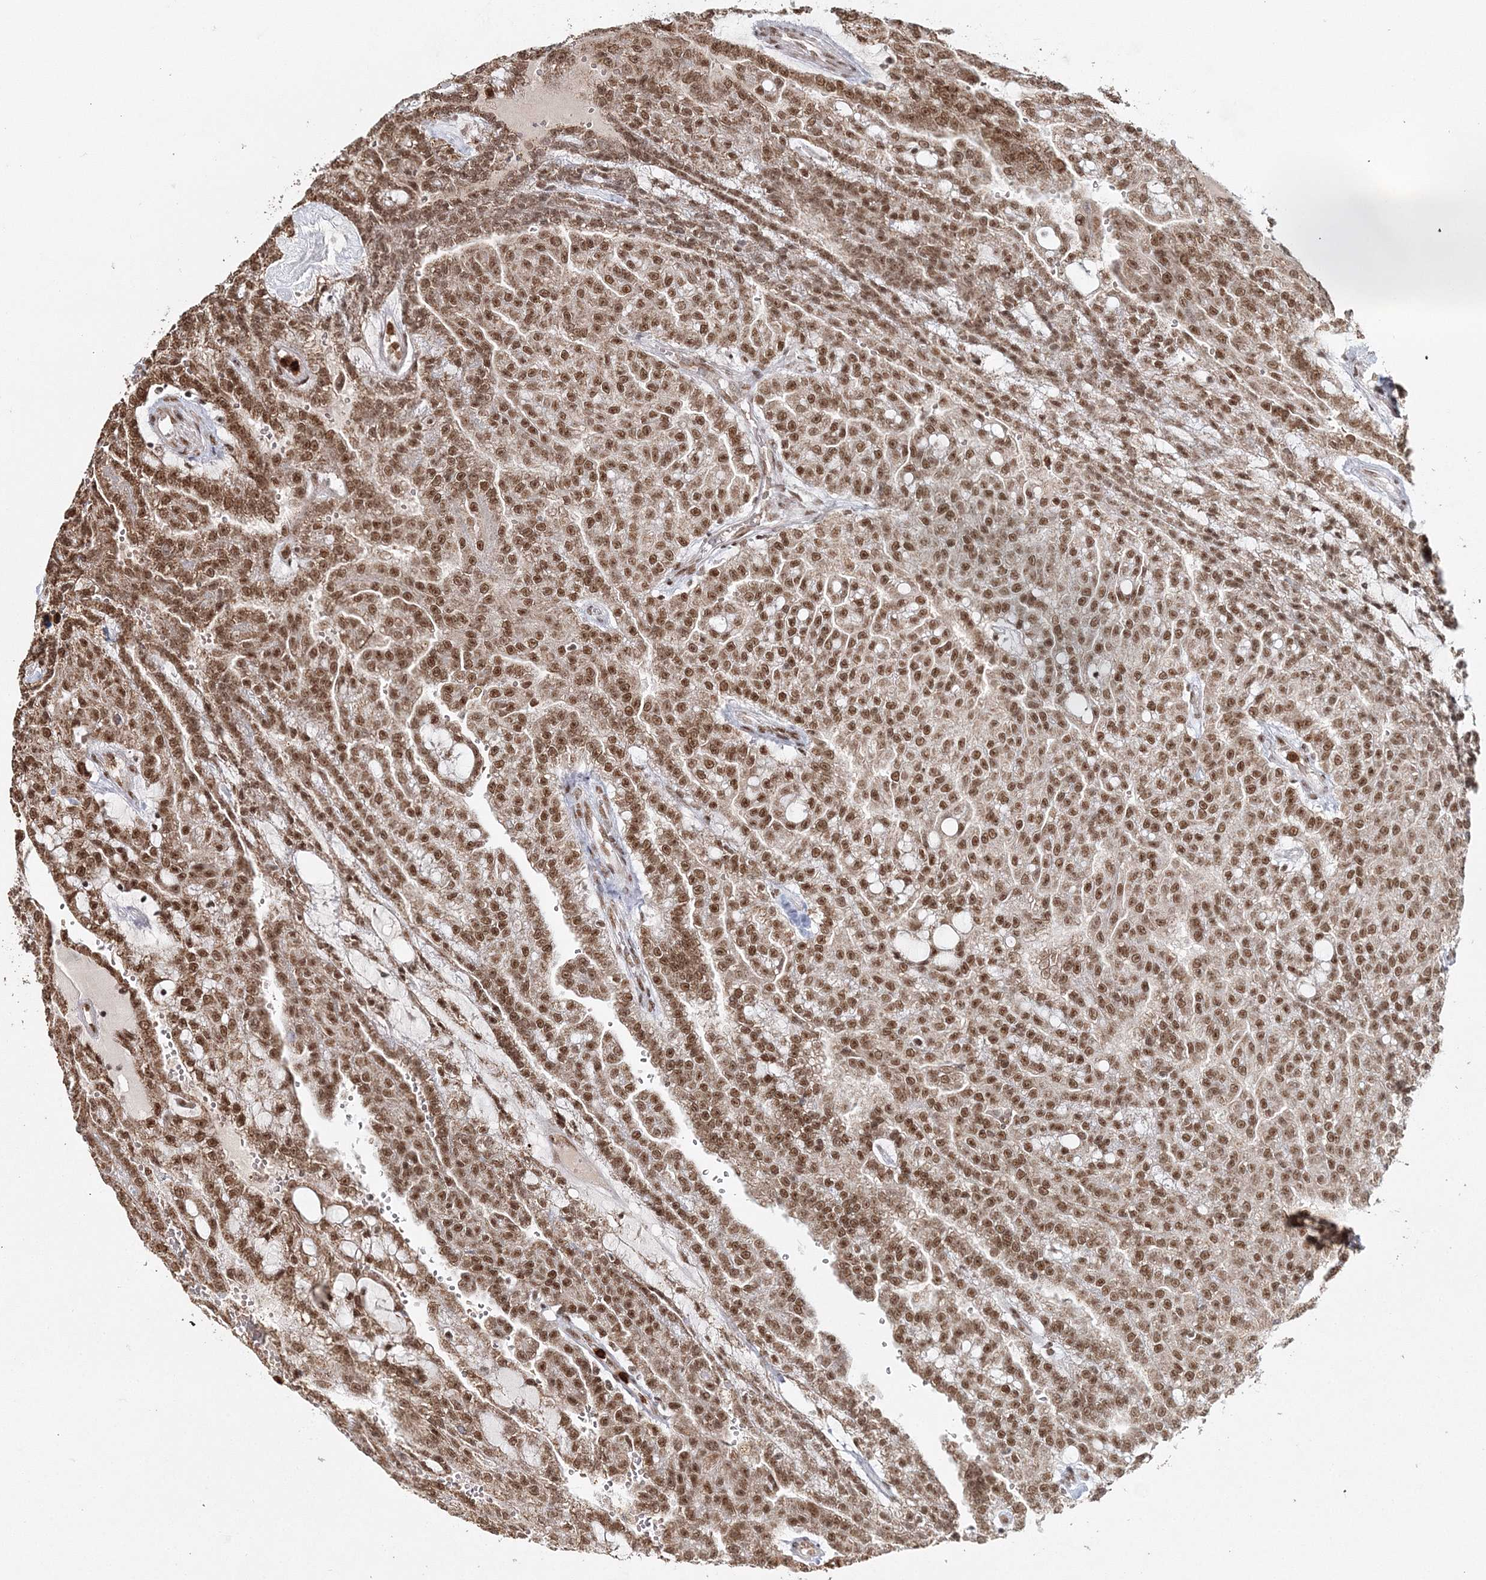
{"staining": {"intensity": "moderate", "quantity": ">75%", "location": "nuclear"}, "tissue": "renal cancer", "cell_type": "Tumor cells", "image_type": "cancer", "snomed": [{"axis": "morphology", "description": "Adenocarcinoma, NOS"}, {"axis": "topography", "description": "Kidney"}], "caption": "Immunohistochemical staining of renal cancer reveals medium levels of moderate nuclear protein expression in about >75% of tumor cells.", "gene": "QRICH1", "patient": {"sex": "male", "age": 63}}